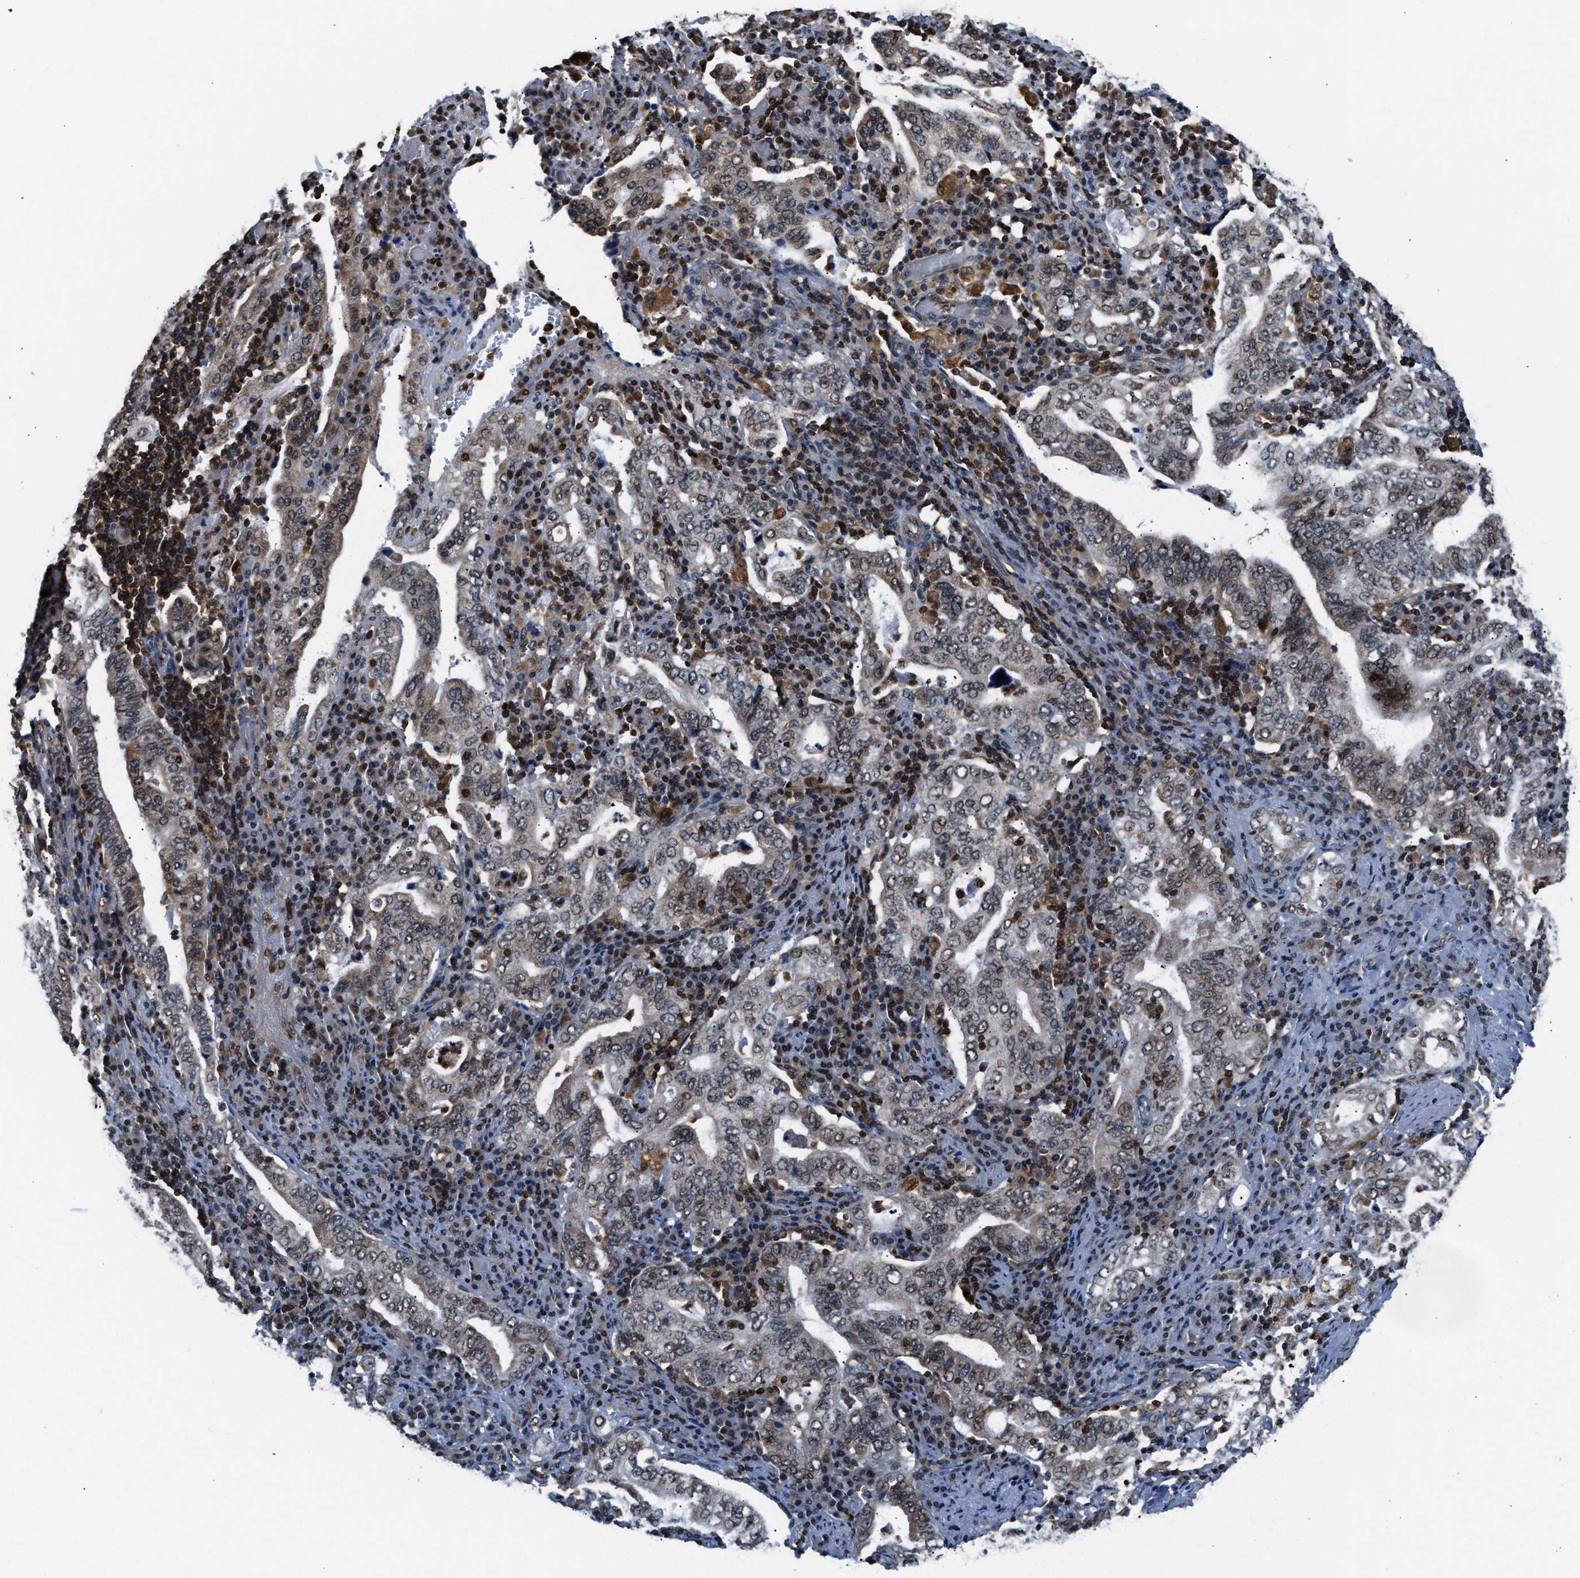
{"staining": {"intensity": "weak", "quantity": "25%-75%", "location": "cytoplasmic/membranous,nuclear"}, "tissue": "stomach cancer", "cell_type": "Tumor cells", "image_type": "cancer", "snomed": [{"axis": "morphology", "description": "Normal tissue, NOS"}, {"axis": "morphology", "description": "Adenocarcinoma, NOS"}, {"axis": "topography", "description": "Esophagus"}, {"axis": "topography", "description": "Stomach, upper"}, {"axis": "topography", "description": "Peripheral nerve tissue"}], "caption": "This is a micrograph of immunohistochemistry staining of stomach cancer, which shows weak staining in the cytoplasmic/membranous and nuclear of tumor cells.", "gene": "STK10", "patient": {"sex": "male", "age": 62}}